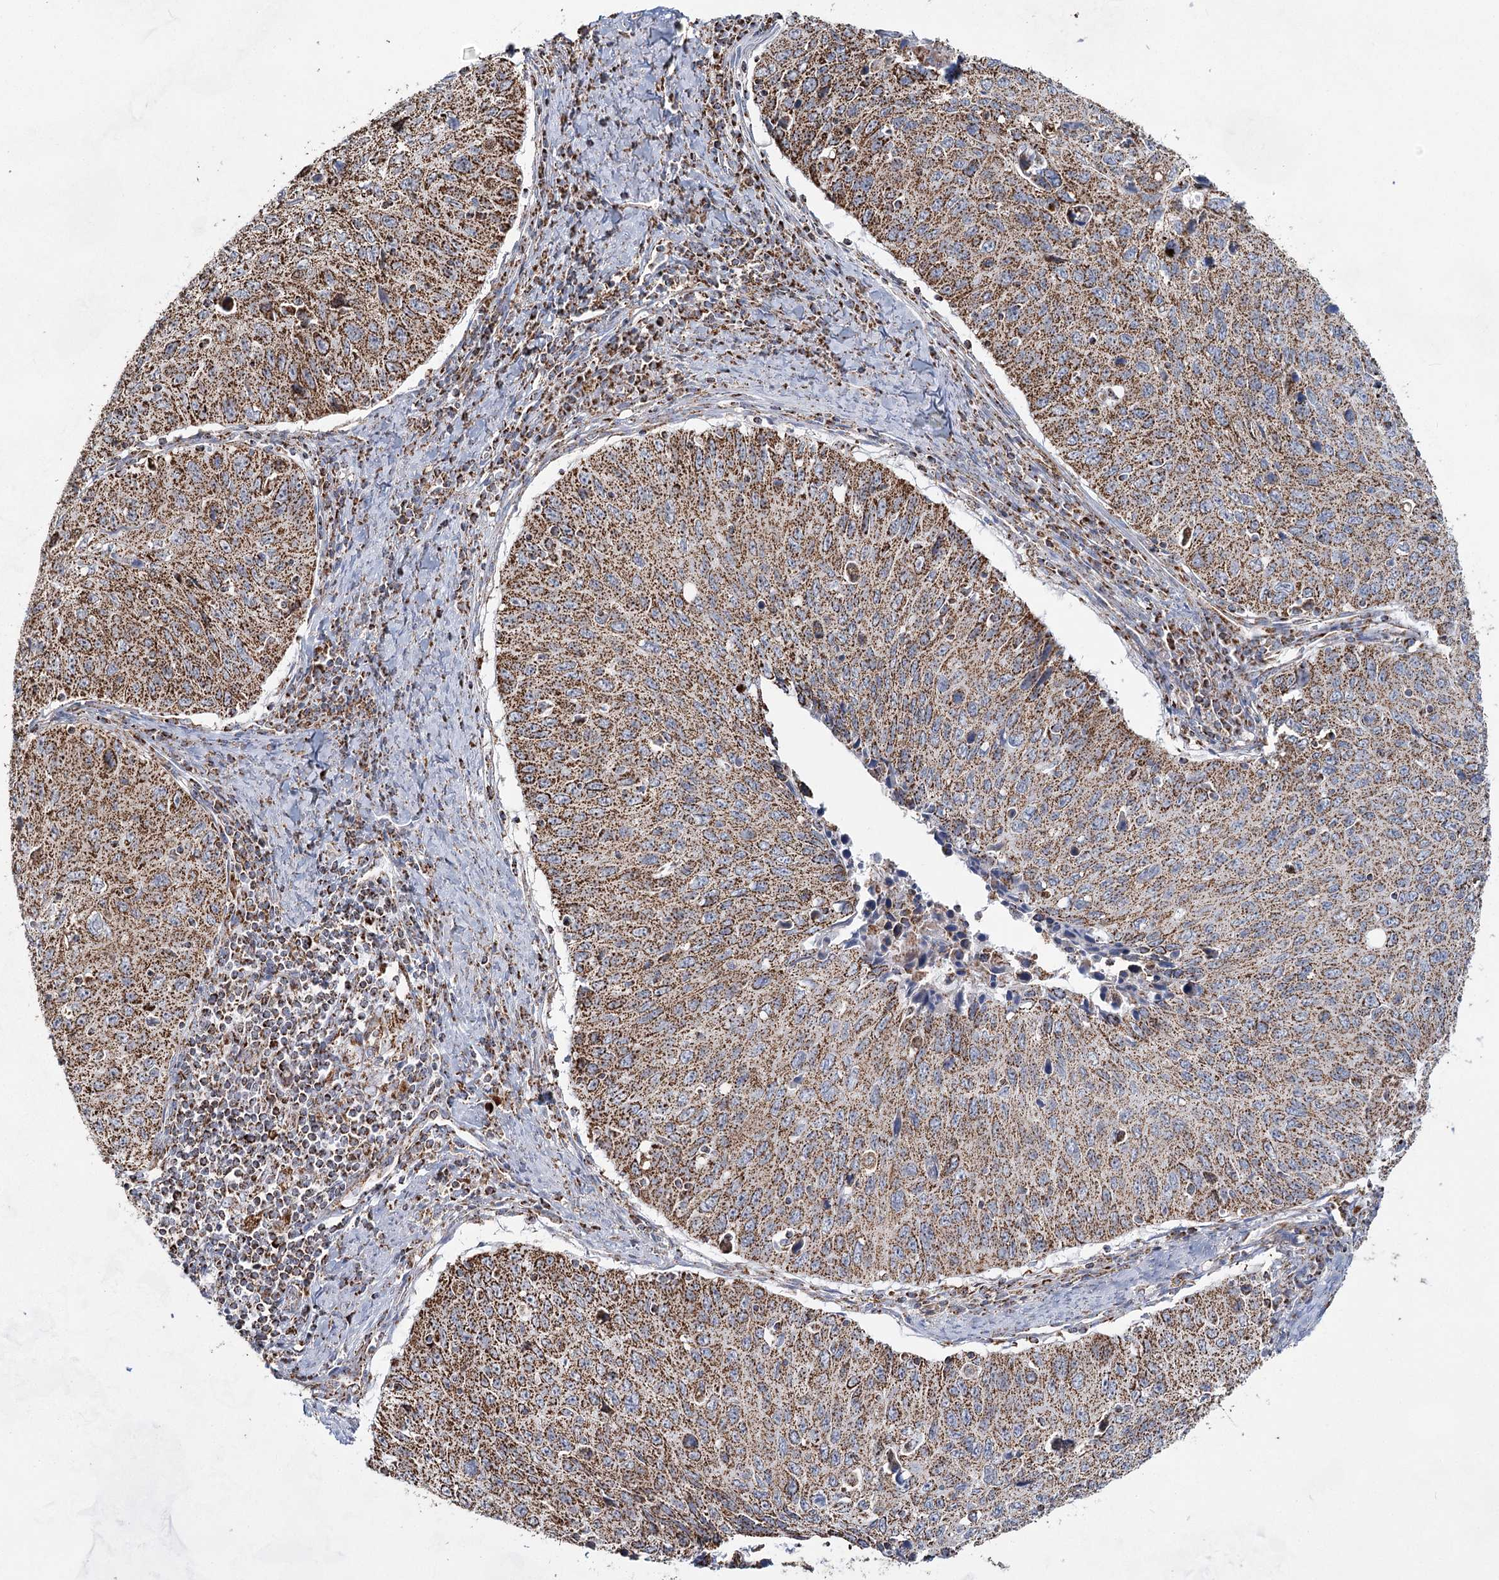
{"staining": {"intensity": "moderate", "quantity": ">75%", "location": "cytoplasmic/membranous"}, "tissue": "cervical cancer", "cell_type": "Tumor cells", "image_type": "cancer", "snomed": [{"axis": "morphology", "description": "Squamous cell carcinoma, NOS"}, {"axis": "topography", "description": "Cervix"}], "caption": "Protein expression analysis of cervical cancer (squamous cell carcinoma) displays moderate cytoplasmic/membranous positivity in about >75% of tumor cells.", "gene": "CWF19L1", "patient": {"sex": "female", "age": 53}}